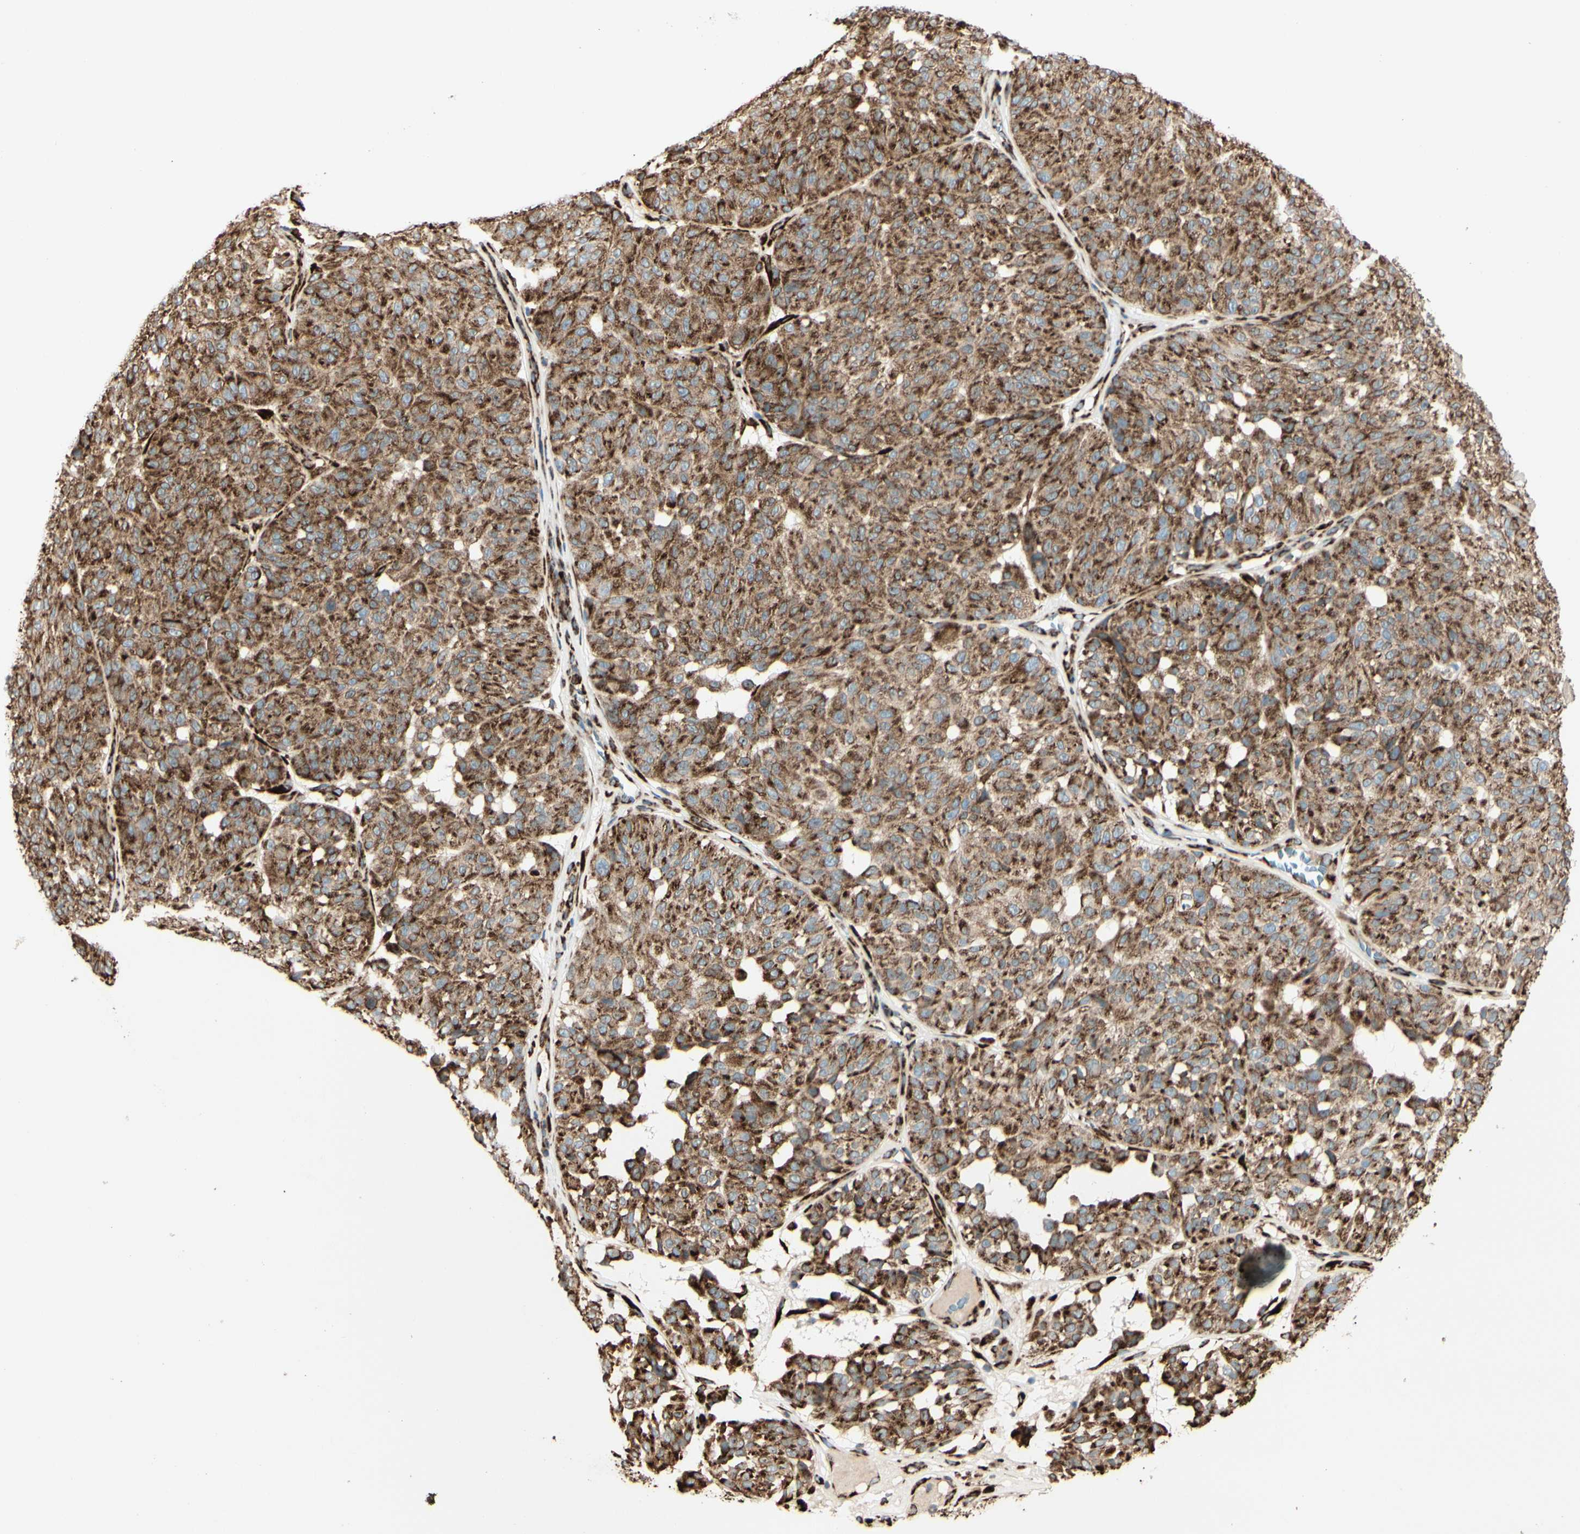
{"staining": {"intensity": "strong", "quantity": ">75%", "location": "cytoplasmic/membranous"}, "tissue": "melanoma", "cell_type": "Tumor cells", "image_type": "cancer", "snomed": [{"axis": "morphology", "description": "Malignant melanoma, NOS"}, {"axis": "topography", "description": "Skin"}], "caption": "Immunohistochemistry (IHC) photomicrograph of neoplastic tissue: human malignant melanoma stained using IHC shows high levels of strong protein expression localized specifically in the cytoplasmic/membranous of tumor cells, appearing as a cytoplasmic/membranous brown color.", "gene": "RRBP1", "patient": {"sex": "female", "age": 46}}